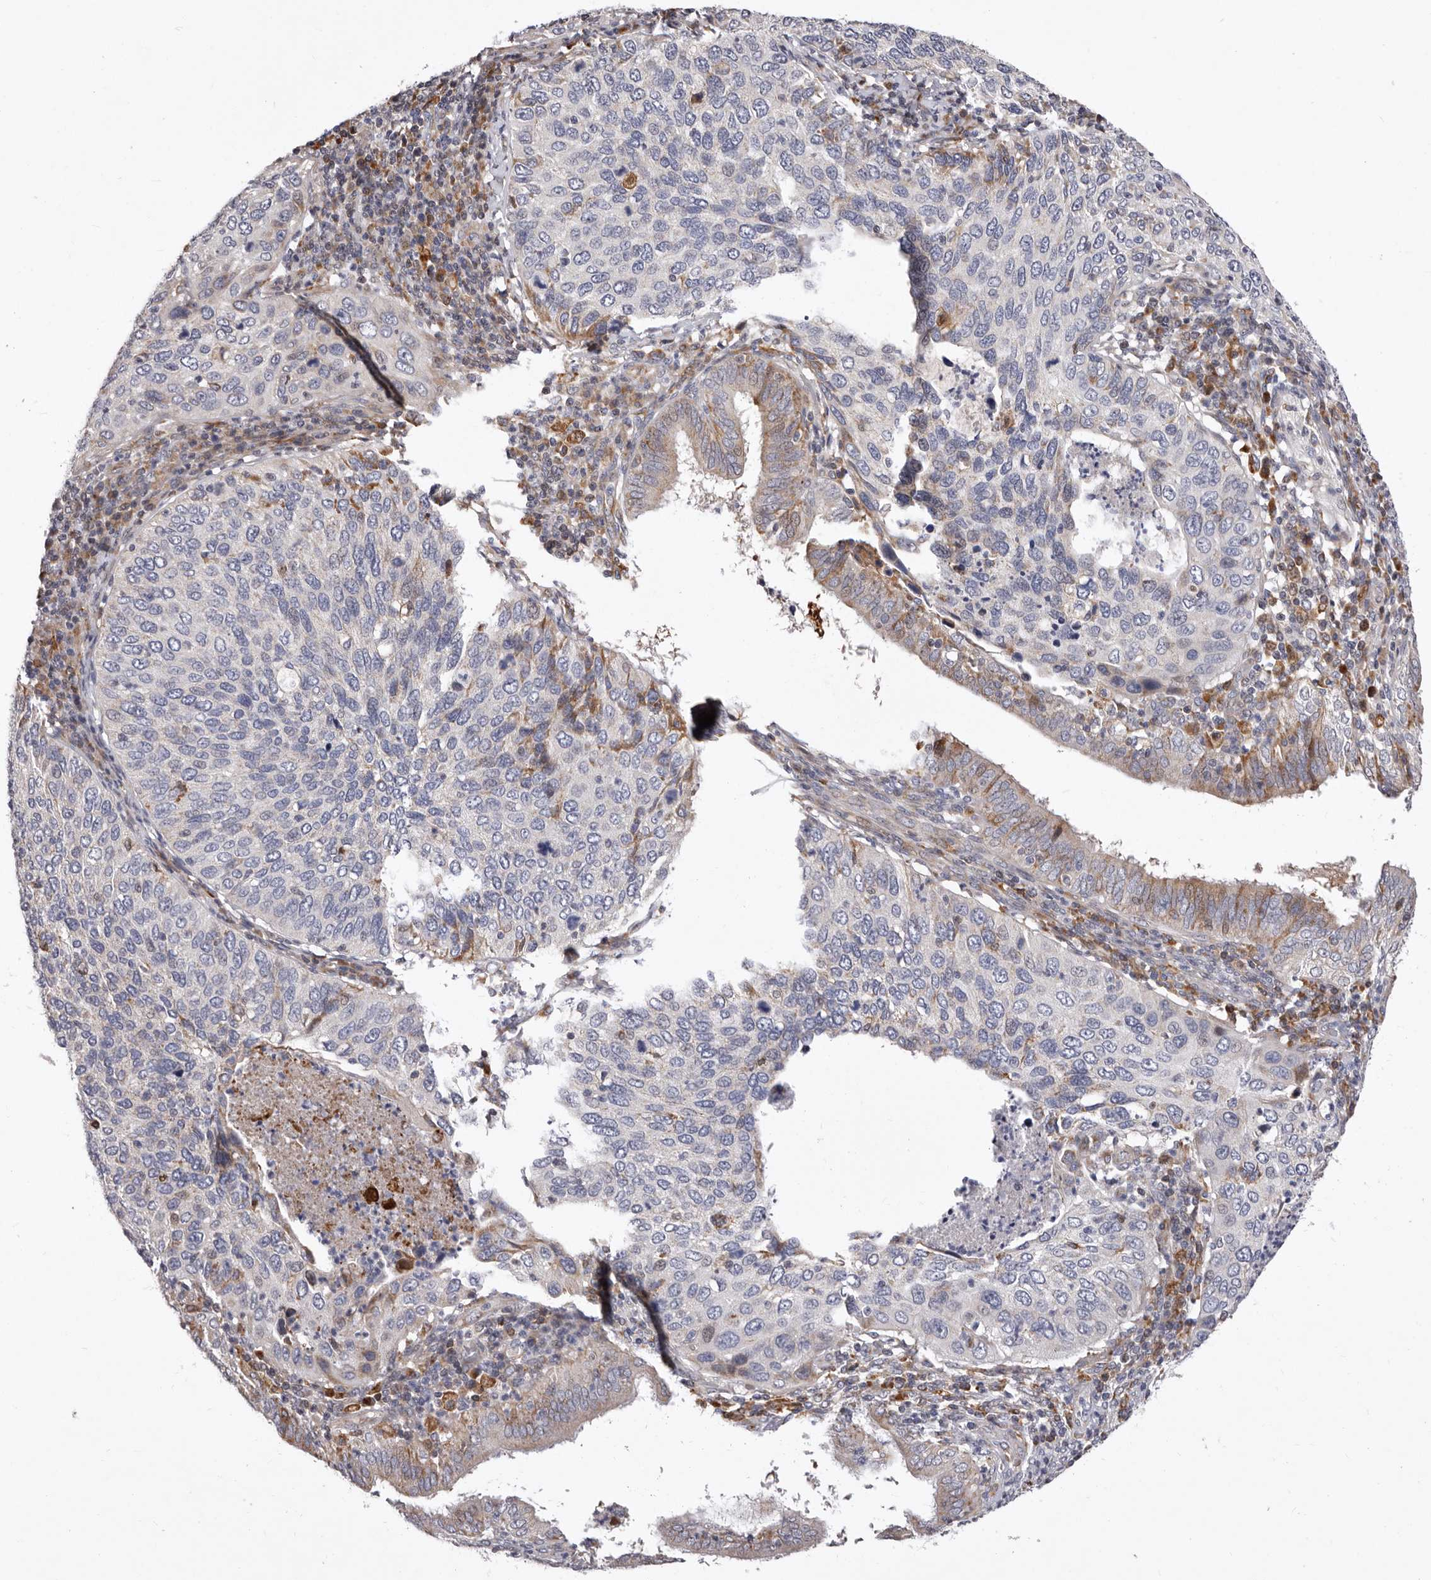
{"staining": {"intensity": "weak", "quantity": "<25%", "location": "cytoplasmic/membranous"}, "tissue": "cervical cancer", "cell_type": "Tumor cells", "image_type": "cancer", "snomed": [{"axis": "morphology", "description": "Squamous cell carcinoma, NOS"}, {"axis": "topography", "description": "Cervix"}], "caption": "This is an immunohistochemistry (IHC) micrograph of cervical cancer. There is no positivity in tumor cells.", "gene": "NUBPL", "patient": {"sex": "female", "age": 38}}